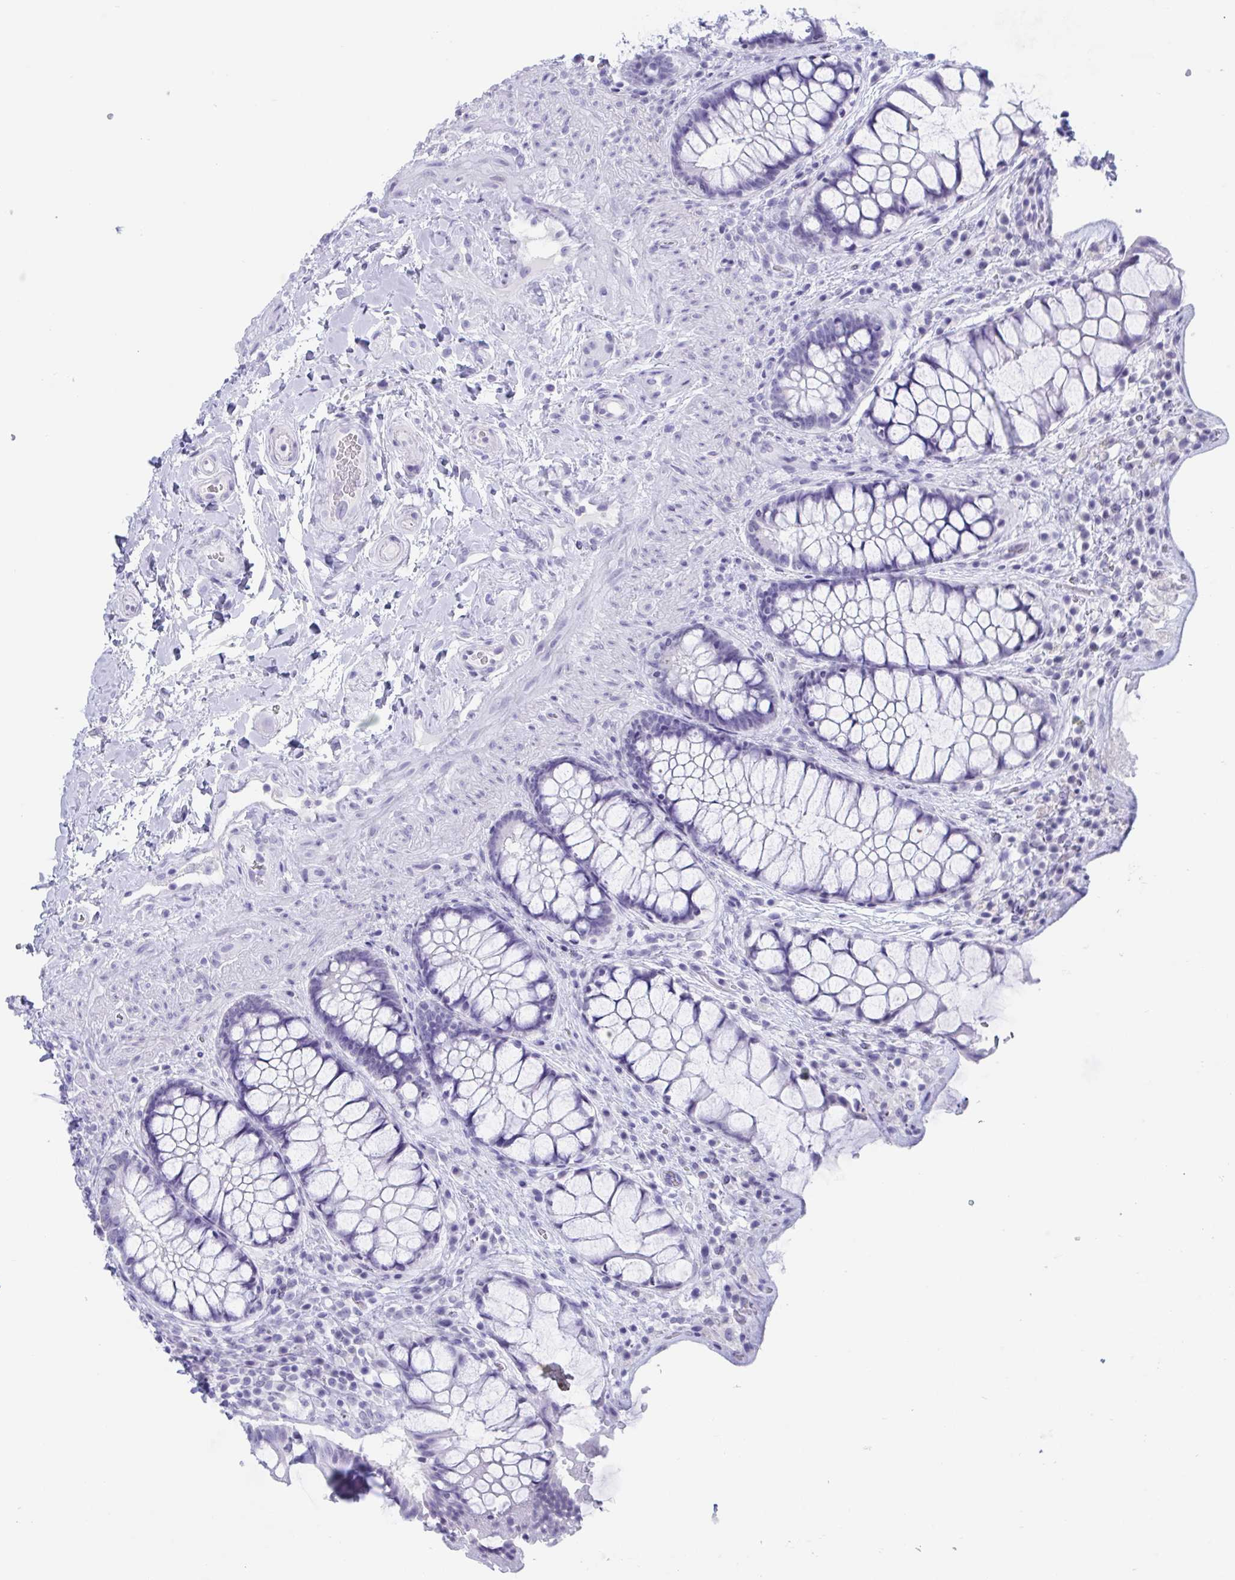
{"staining": {"intensity": "negative", "quantity": "none", "location": "none"}, "tissue": "rectum", "cell_type": "Glandular cells", "image_type": "normal", "snomed": [{"axis": "morphology", "description": "Normal tissue, NOS"}, {"axis": "topography", "description": "Rectum"}], "caption": "An immunohistochemistry (IHC) photomicrograph of unremarkable rectum is shown. There is no staining in glandular cells of rectum. (DAB IHC, high magnification).", "gene": "CDX4", "patient": {"sex": "female", "age": 58}}